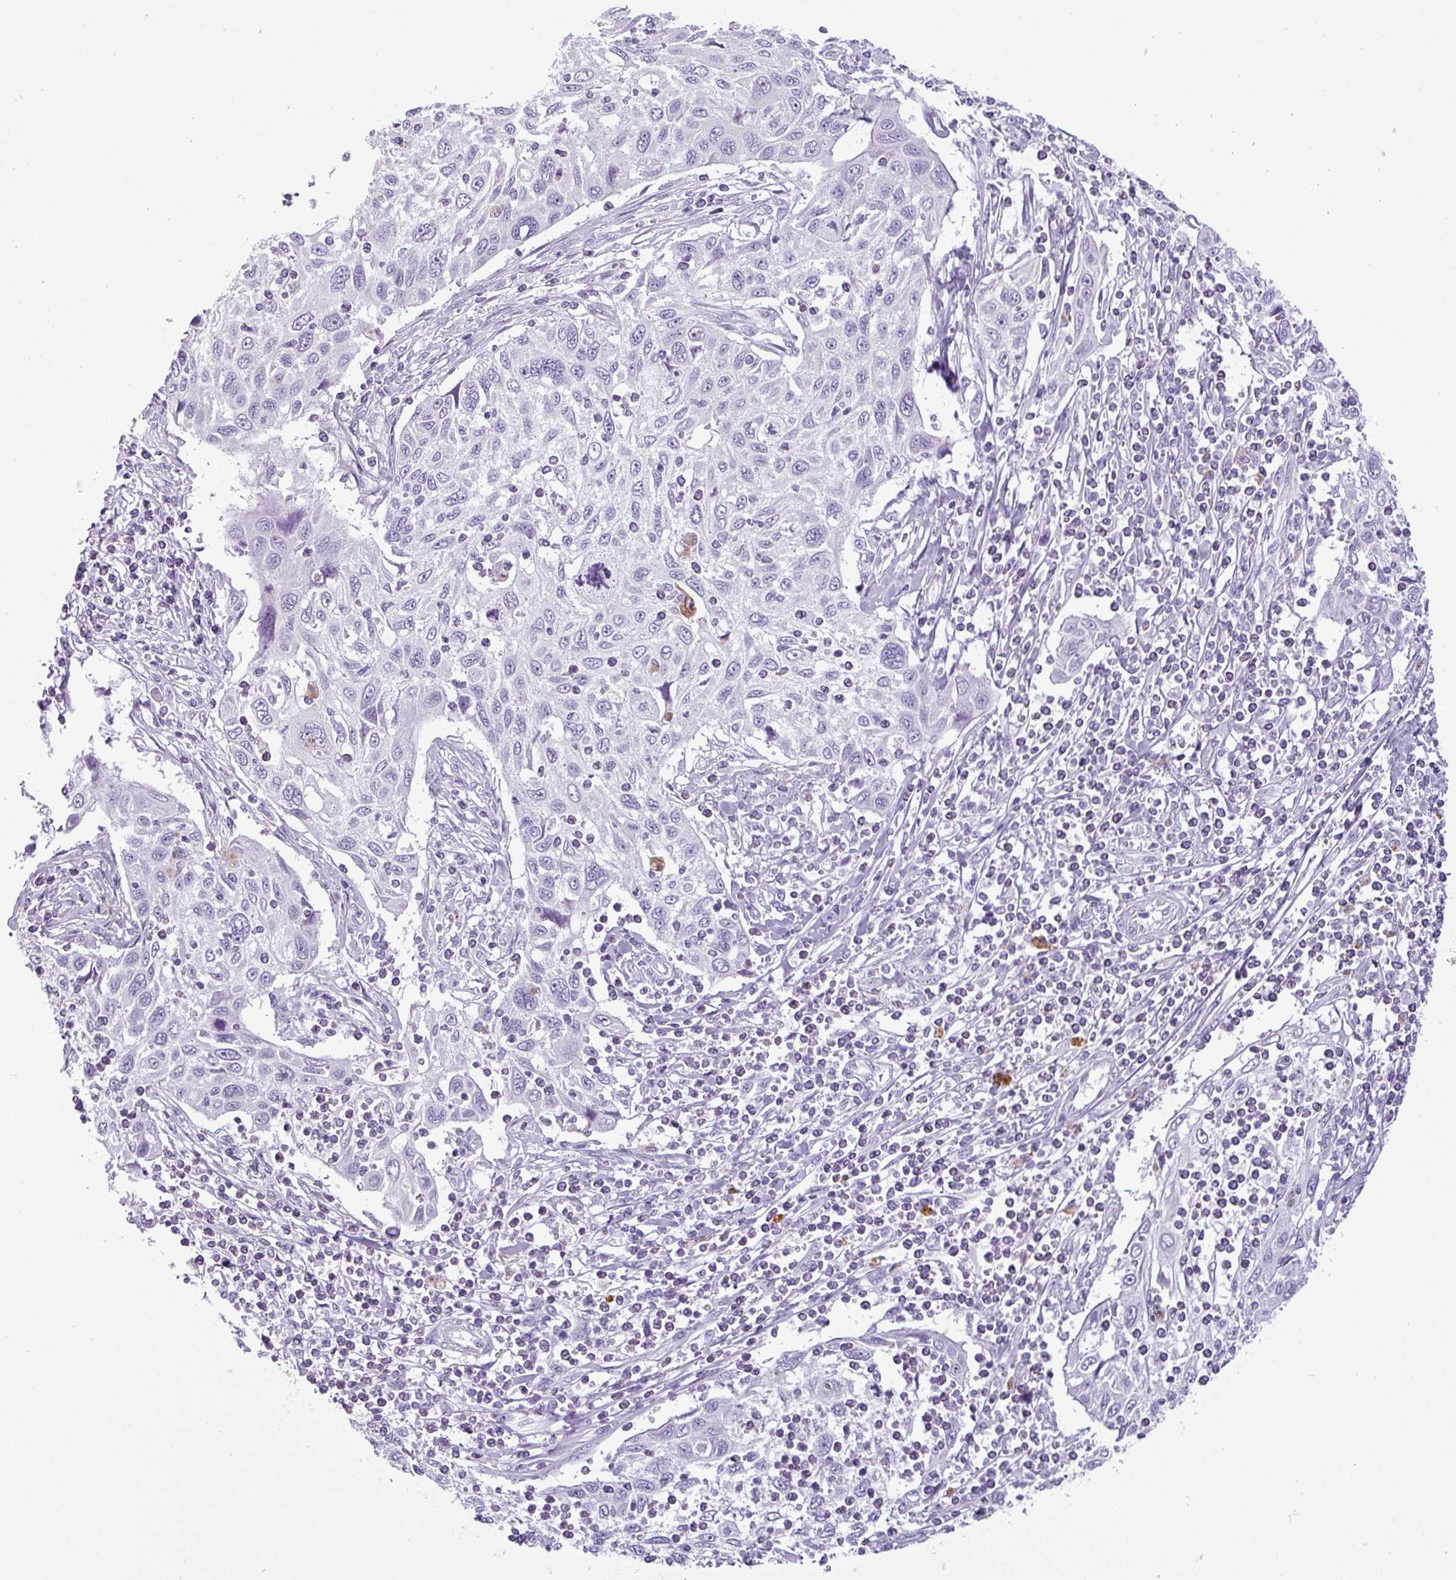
{"staining": {"intensity": "negative", "quantity": "none", "location": "none"}, "tissue": "cervical cancer", "cell_type": "Tumor cells", "image_type": "cancer", "snomed": [{"axis": "morphology", "description": "Squamous cell carcinoma, NOS"}, {"axis": "topography", "description": "Cervix"}], "caption": "Tumor cells are negative for protein expression in human squamous cell carcinoma (cervical).", "gene": "CDH16", "patient": {"sex": "female", "age": 70}}